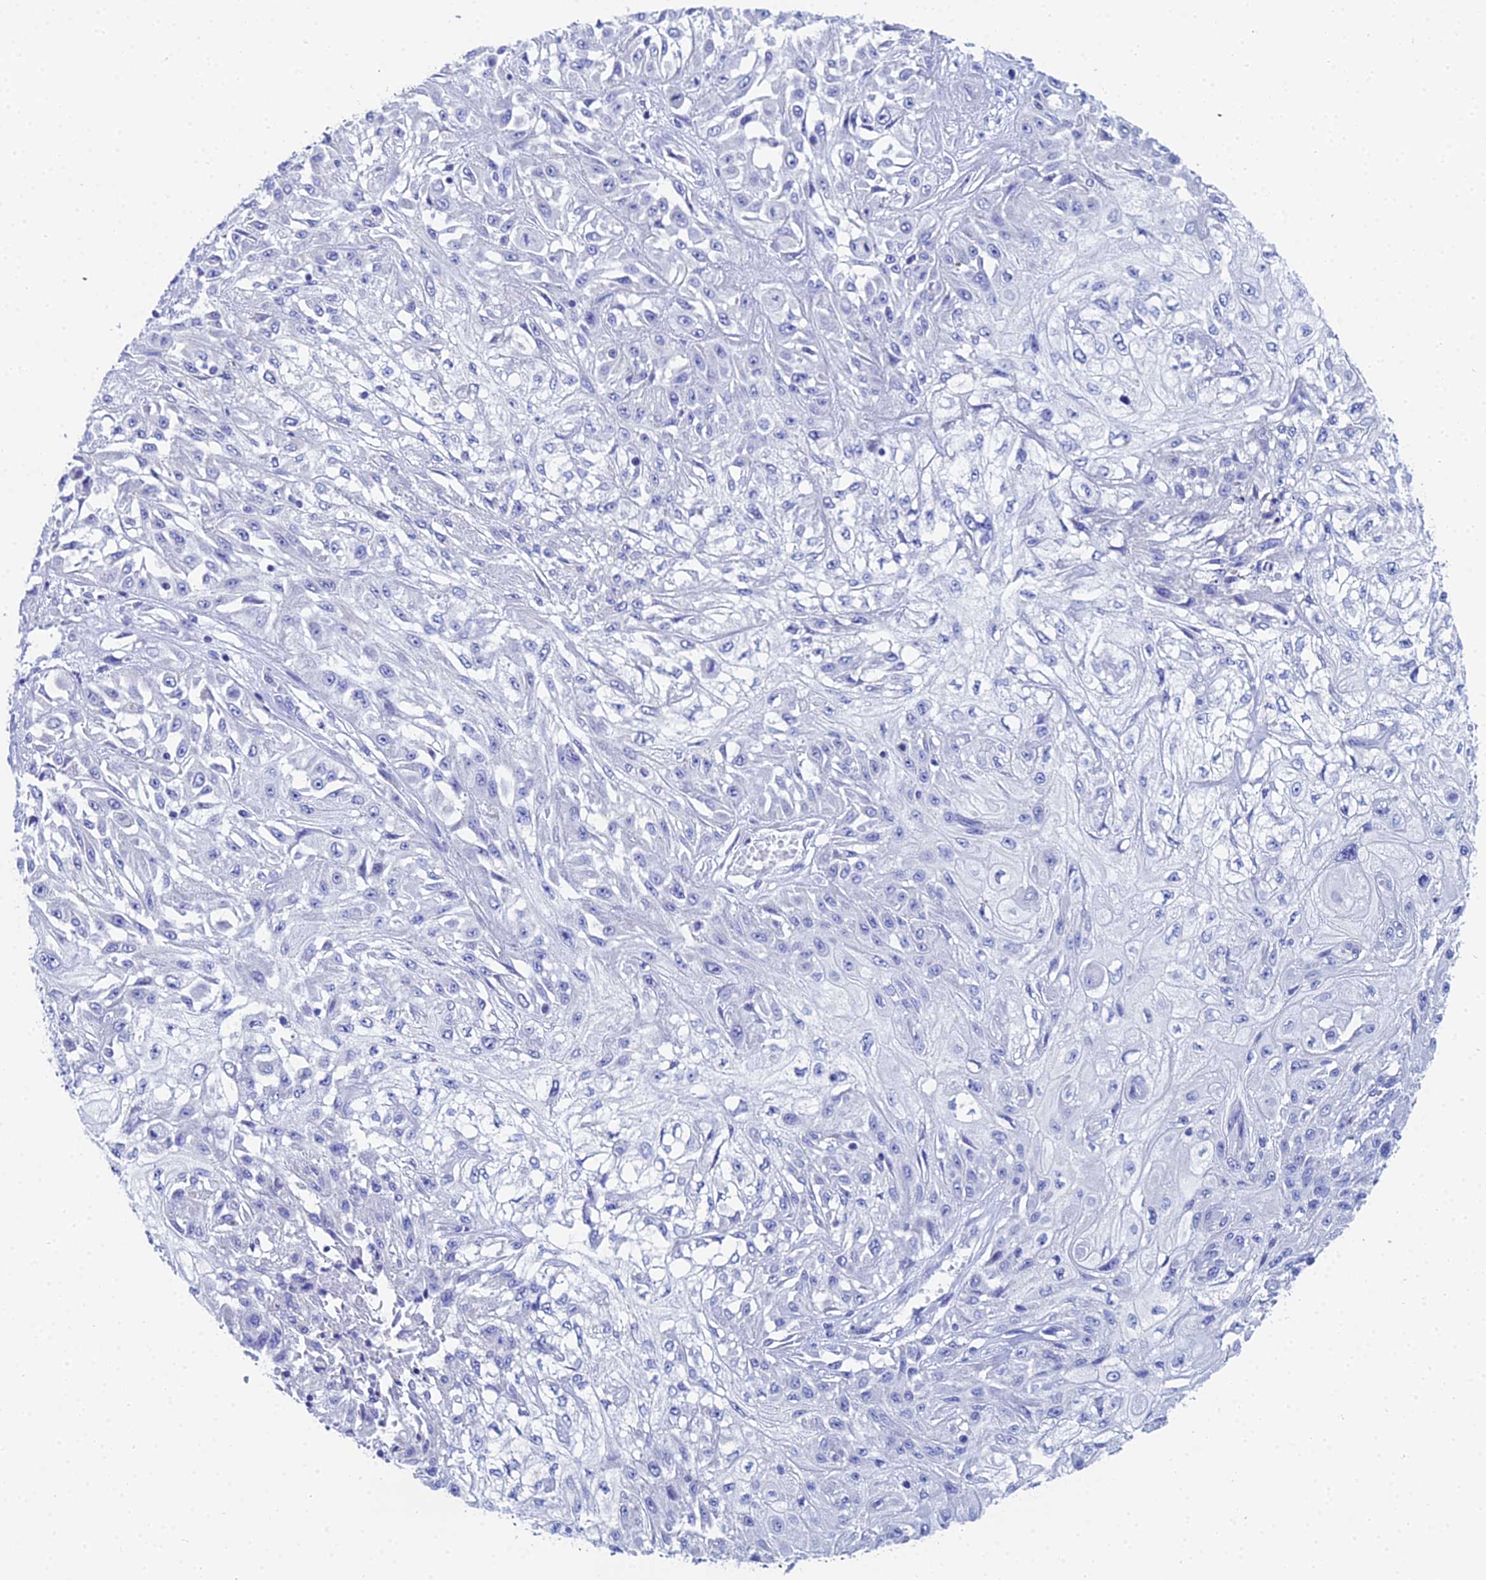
{"staining": {"intensity": "negative", "quantity": "none", "location": "none"}, "tissue": "skin cancer", "cell_type": "Tumor cells", "image_type": "cancer", "snomed": [{"axis": "morphology", "description": "Squamous cell carcinoma, NOS"}, {"axis": "morphology", "description": "Squamous cell carcinoma, metastatic, NOS"}, {"axis": "topography", "description": "Skin"}, {"axis": "topography", "description": "Lymph node"}], "caption": "Immunohistochemical staining of skin squamous cell carcinoma exhibits no significant positivity in tumor cells.", "gene": "OCM", "patient": {"sex": "male", "age": 75}}